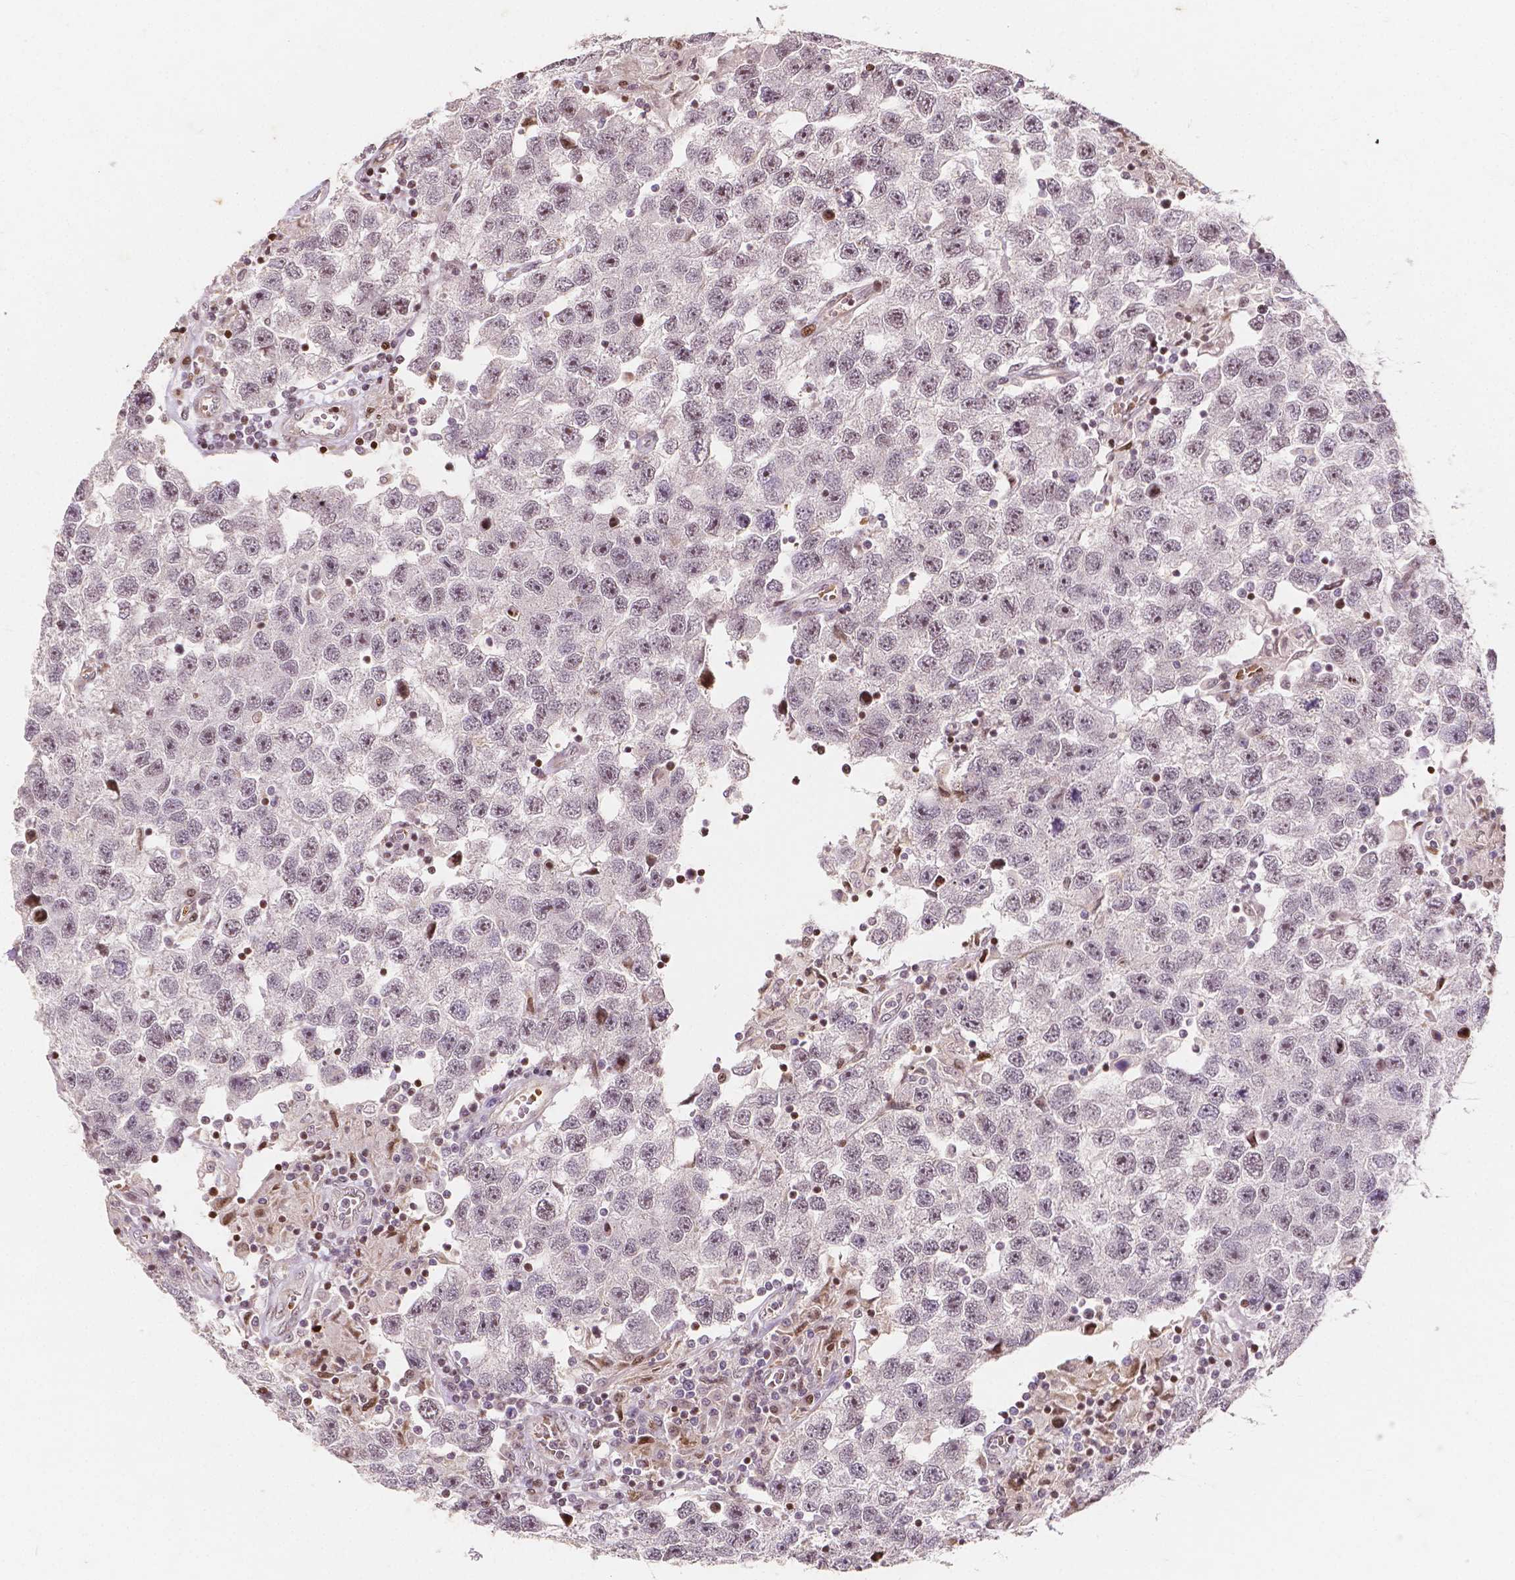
{"staining": {"intensity": "moderate", "quantity": "<25%", "location": "nuclear"}, "tissue": "testis cancer", "cell_type": "Tumor cells", "image_type": "cancer", "snomed": [{"axis": "morphology", "description": "Seminoma, NOS"}, {"axis": "topography", "description": "Testis"}], "caption": "The photomicrograph displays a brown stain indicating the presence of a protein in the nuclear of tumor cells in testis seminoma.", "gene": "PTPN18", "patient": {"sex": "male", "age": 26}}